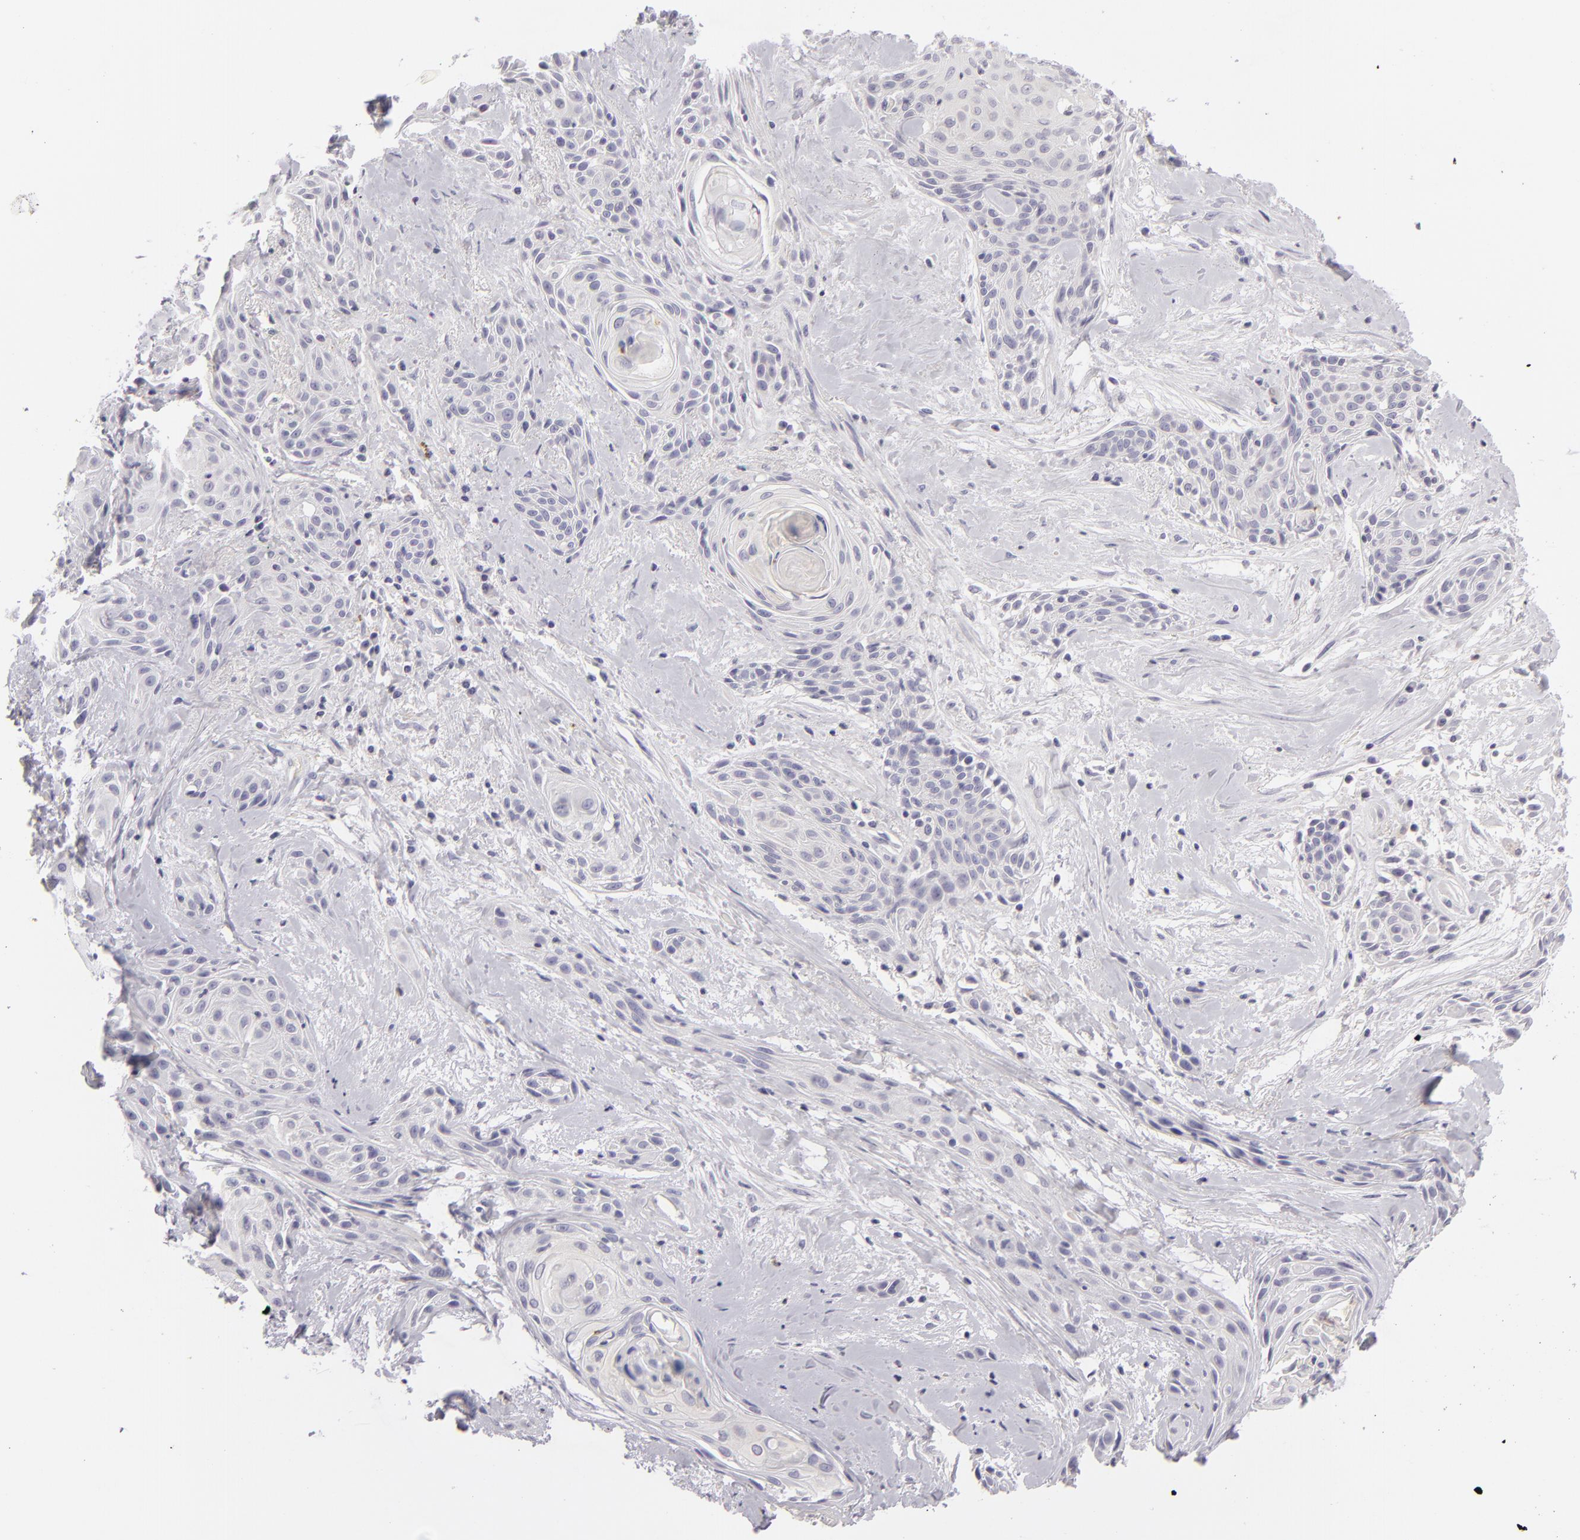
{"staining": {"intensity": "negative", "quantity": "none", "location": "none"}, "tissue": "skin cancer", "cell_type": "Tumor cells", "image_type": "cancer", "snomed": [{"axis": "morphology", "description": "Squamous cell carcinoma, NOS"}, {"axis": "topography", "description": "Skin"}, {"axis": "topography", "description": "Anal"}], "caption": "An immunohistochemistry photomicrograph of squamous cell carcinoma (skin) is shown. There is no staining in tumor cells of squamous cell carcinoma (skin). Brightfield microscopy of immunohistochemistry (IHC) stained with DAB (brown) and hematoxylin (blue), captured at high magnification.", "gene": "TNNC1", "patient": {"sex": "male", "age": 64}}